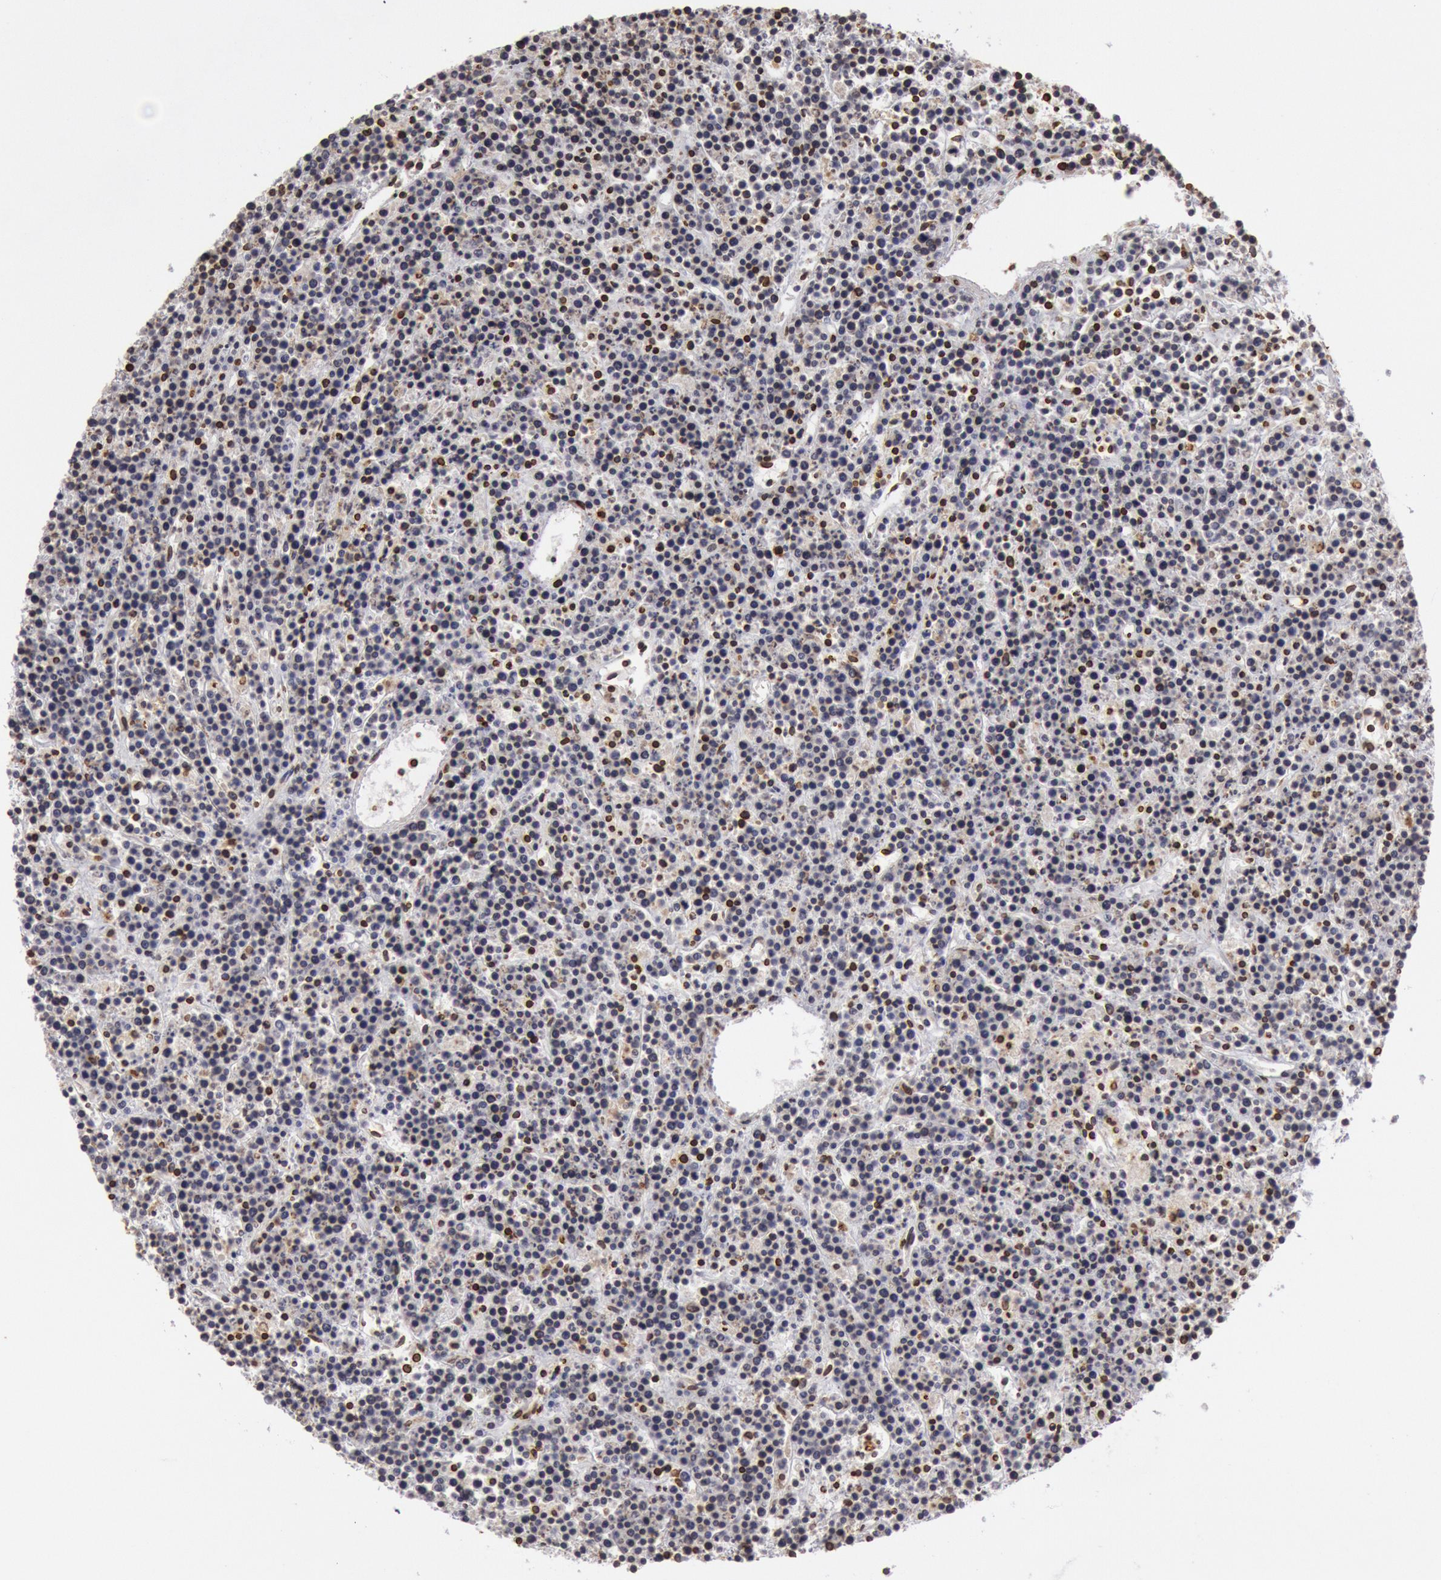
{"staining": {"intensity": "moderate", "quantity": ">75%", "location": "cytoplasmic/membranous,nuclear"}, "tissue": "lymphoma", "cell_type": "Tumor cells", "image_type": "cancer", "snomed": [{"axis": "morphology", "description": "Malignant lymphoma, non-Hodgkin's type, High grade"}, {"axis": "topography", "description": "Ovary"}], "caption": "Malignant lymphoma, non-Hodgkin's type (high-grade) stained with a brown dye shows moderate cytoplasmic/membranous and nuclear positive staining in approximately >75% of tumor cells.", "gene": "SUN2", "patient": {"sex": "female", "age": 56}}